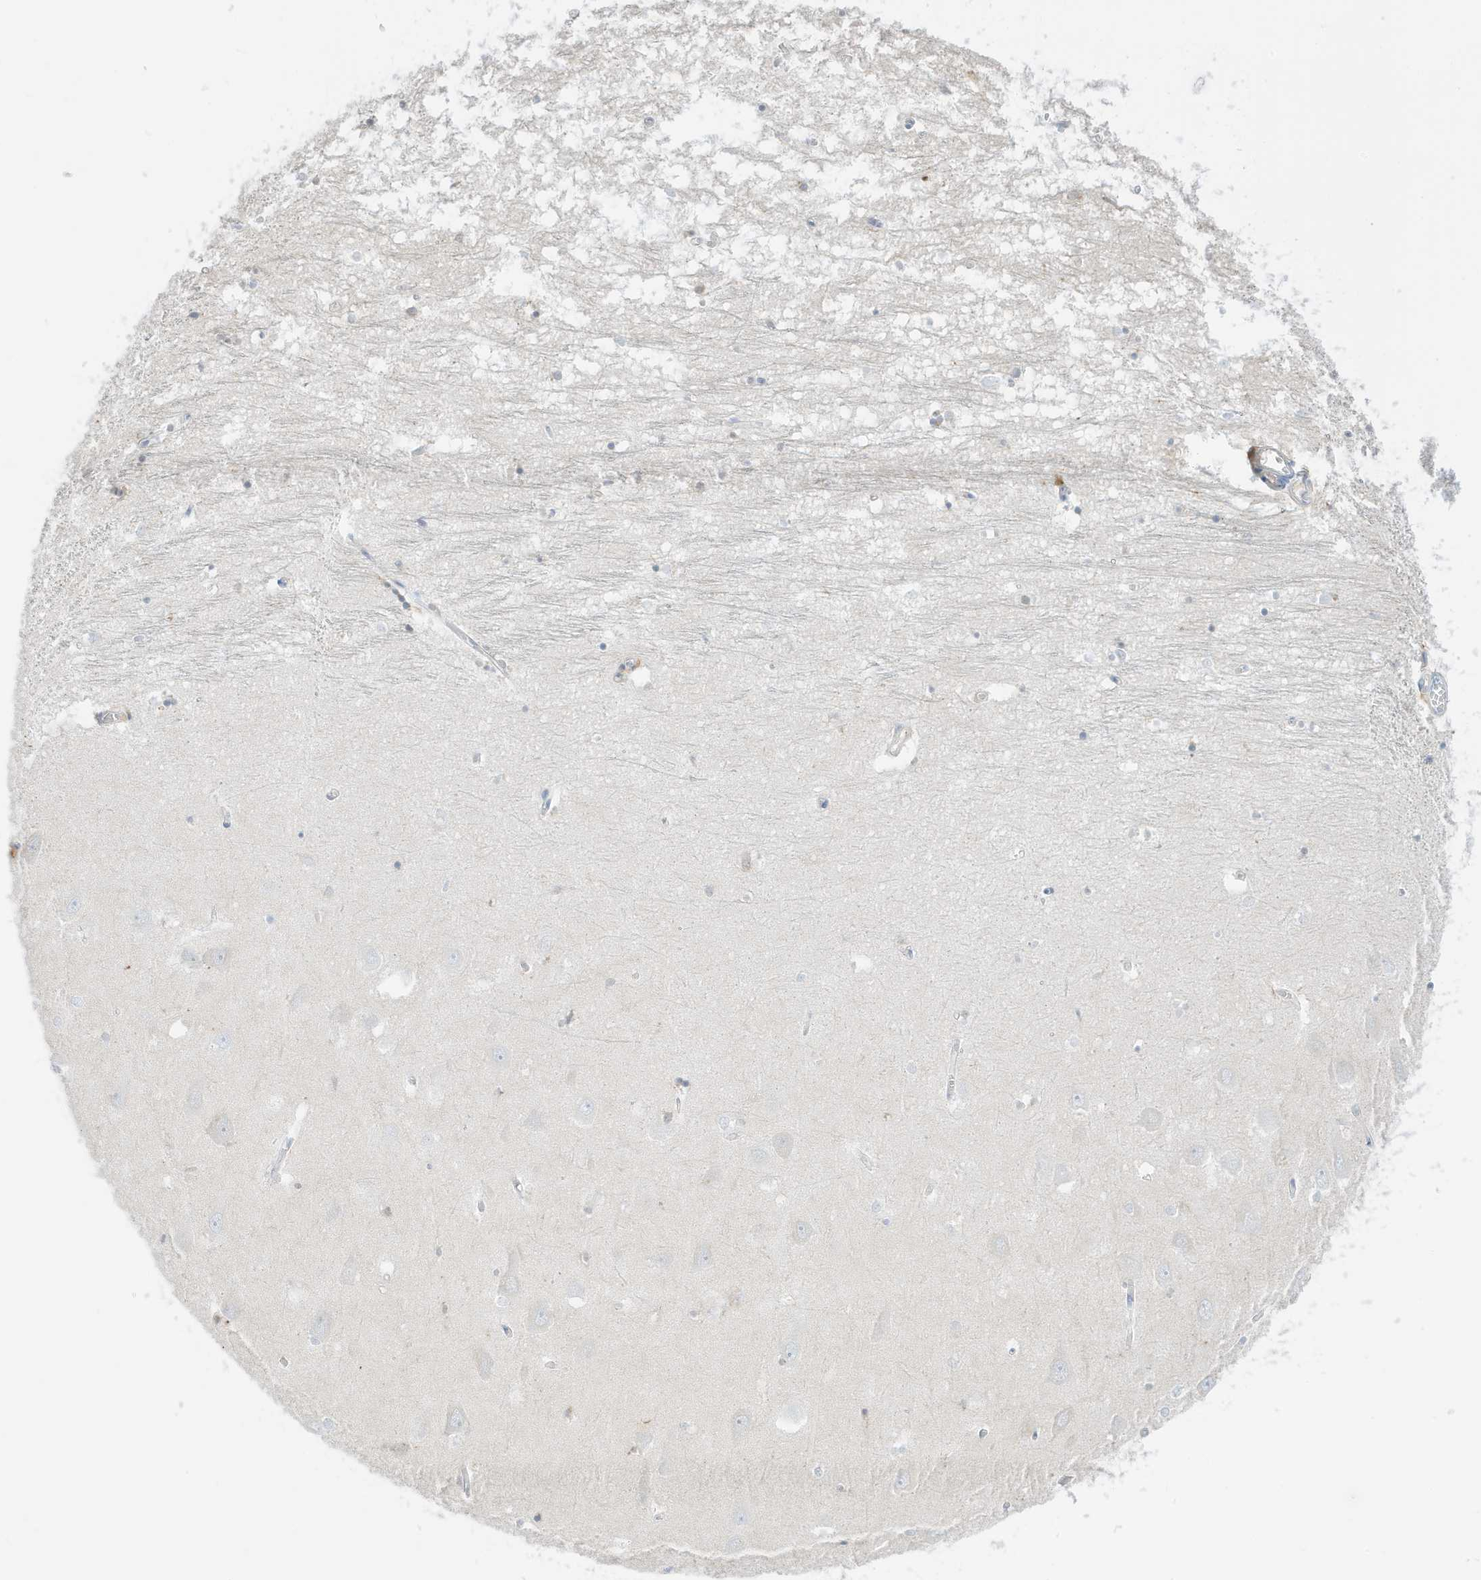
{"staining": {"intensity": "negative", "quantity": "none", "location": "none"}, "tissue": "hippocampus", "cell_type": "Glial cells", "image_type": "normal", "snomed": [{"axis": "morphology", "description": "Normal tissue, NOS"}, {"axis": "topography", "description": "Hippocampus"}], "caption": "Immunohistochemistry micrograph of normal hippocampus: hippocampus stained with DAB demonstrates no significant protein staining in glial cells.", "gene": "GCA", "patient": {"sex": "male", "age": 70}}